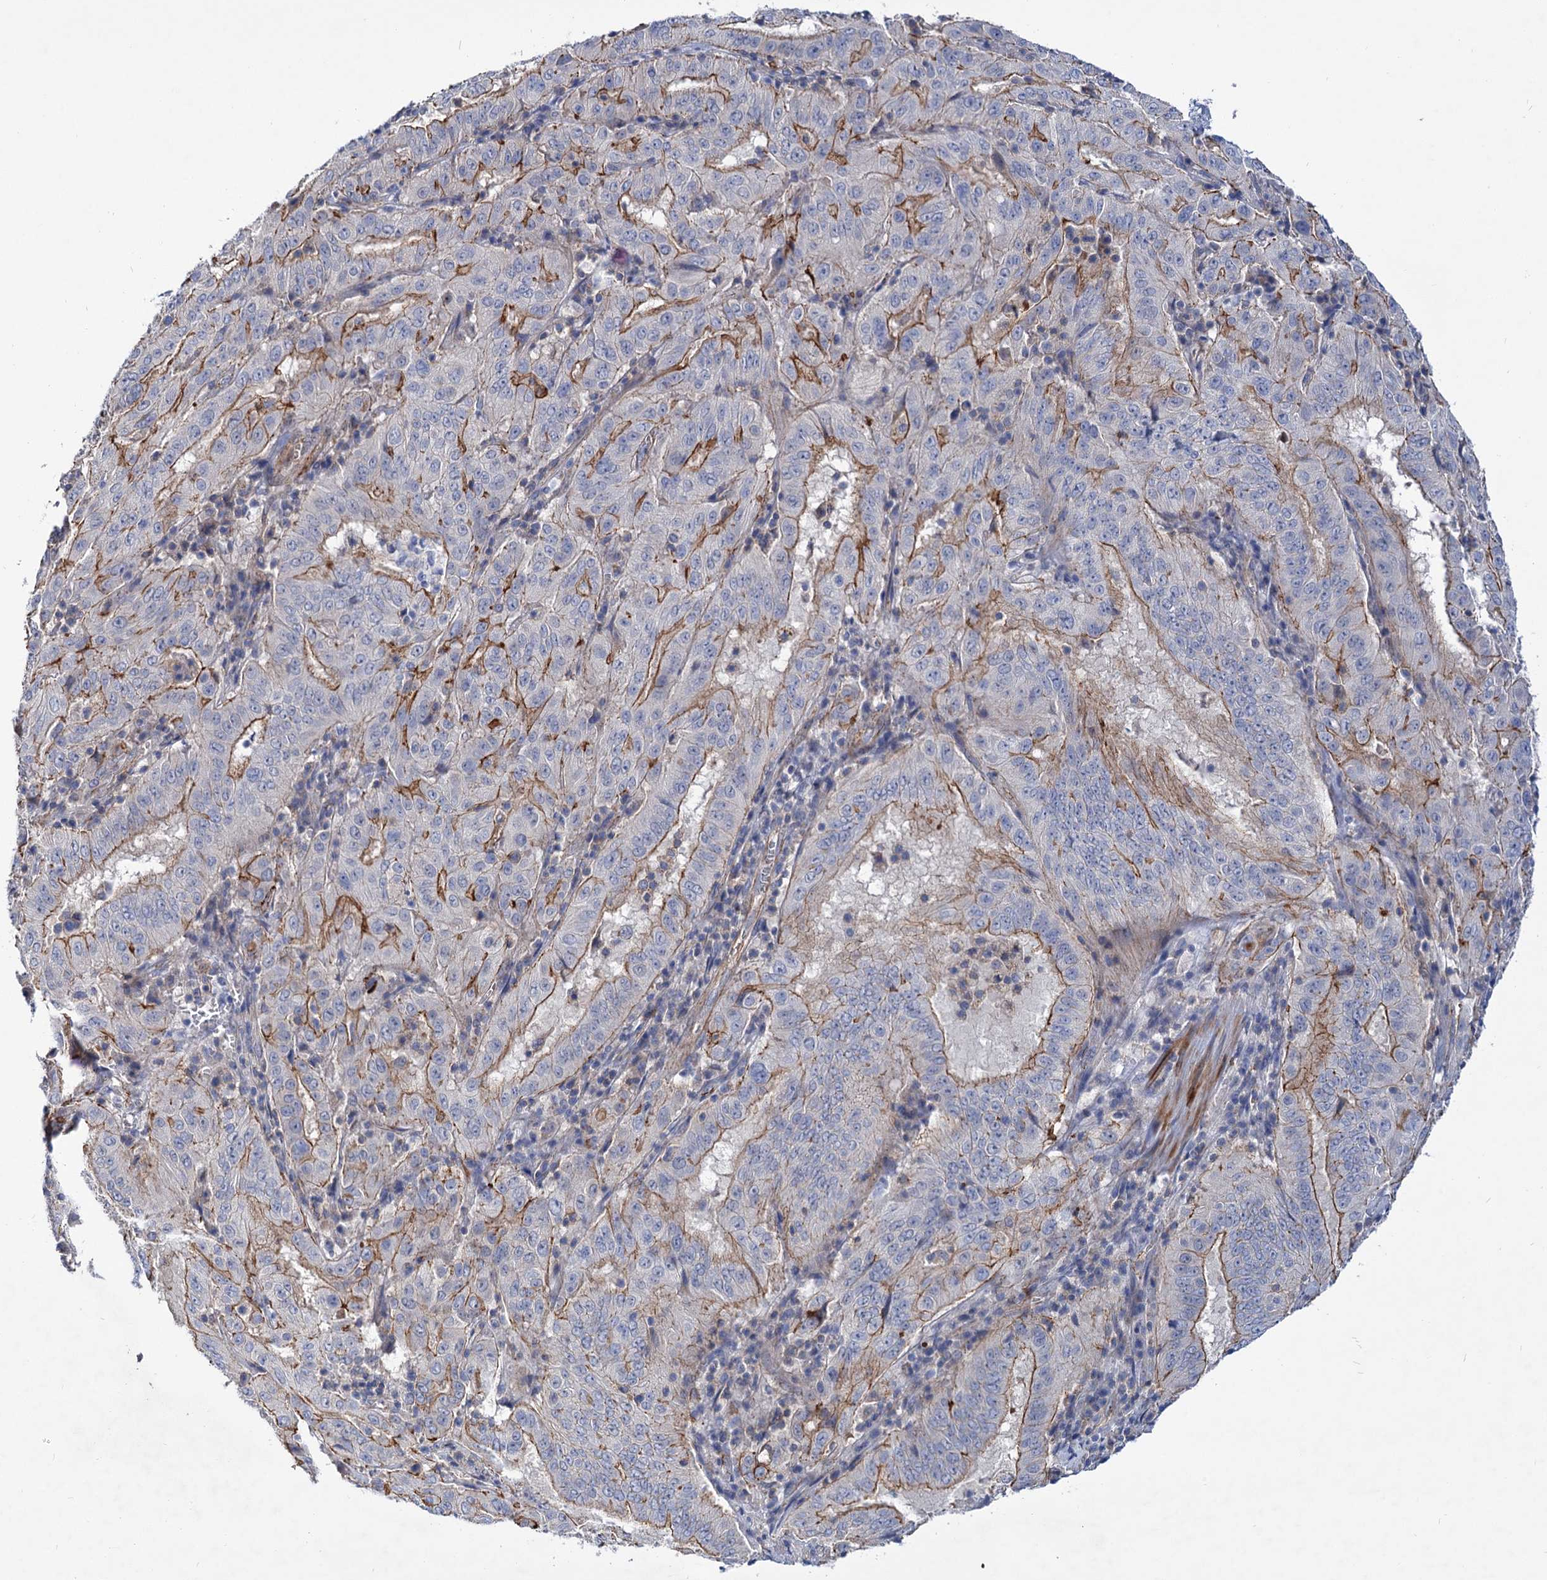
{"staining": {"intensity": "moderate", "quantity": "25%-75%", "location": "cytoplasmic/membranous"}, "tissue": "pancreatic cancer", "cell_type": "Tumor cells", "image_type": "cancer", "snomed": [{"axis": "morphology", "description": "Adenocarcinoma, NOS"}, {"axis": "topography", "description": "Pancreas"}], "caption": "This photomicrograph exhibits adenocarcinoma (pancreatic) stained with immunohistochemistry to label a protein in brown. The cytoplasmic/membranous of tumor cells show moderate positivity for the protein. Nuclei are counter-stained blue.", "gene": "NUDCD2", "patient": {"sex": "male", "age": 63}}